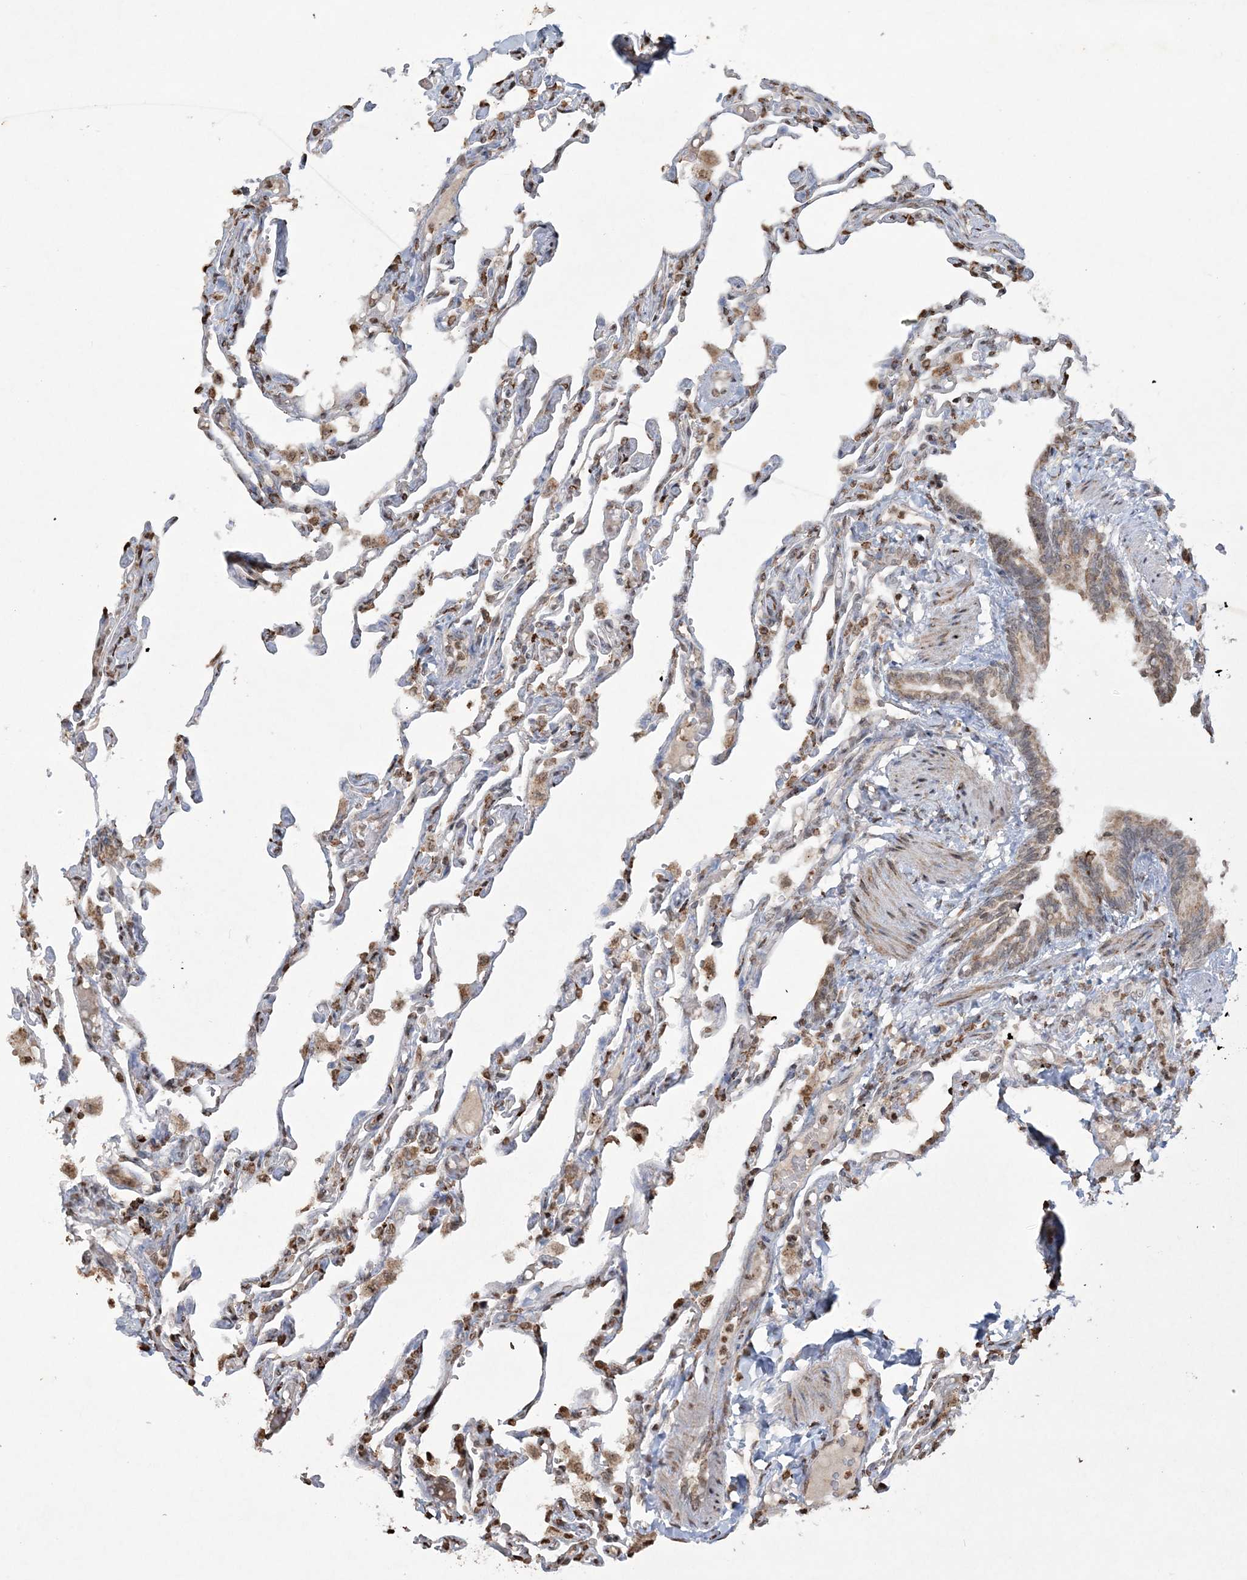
{"staining": {"intensity": "weak", "quantity": "<25%", "location": "cytoplasmic/membranous"}, "tissue": "lung", "cell_type": "Alveolar cells", "image_type": "normal", "snomed": [{"axis": "morphology", "description": "Normal tissue, NOS"}, {"axis": "topography", "description": "Lung"}], "caption": "IHC of benign human lung demonstrates no positivity in alveolar cells. (DAB (3,3'-diaminobenzidine) immunohistochemistry, high magnification).", "gene": "TTC7A", "patient": {"sex": "male", "age": 21}}